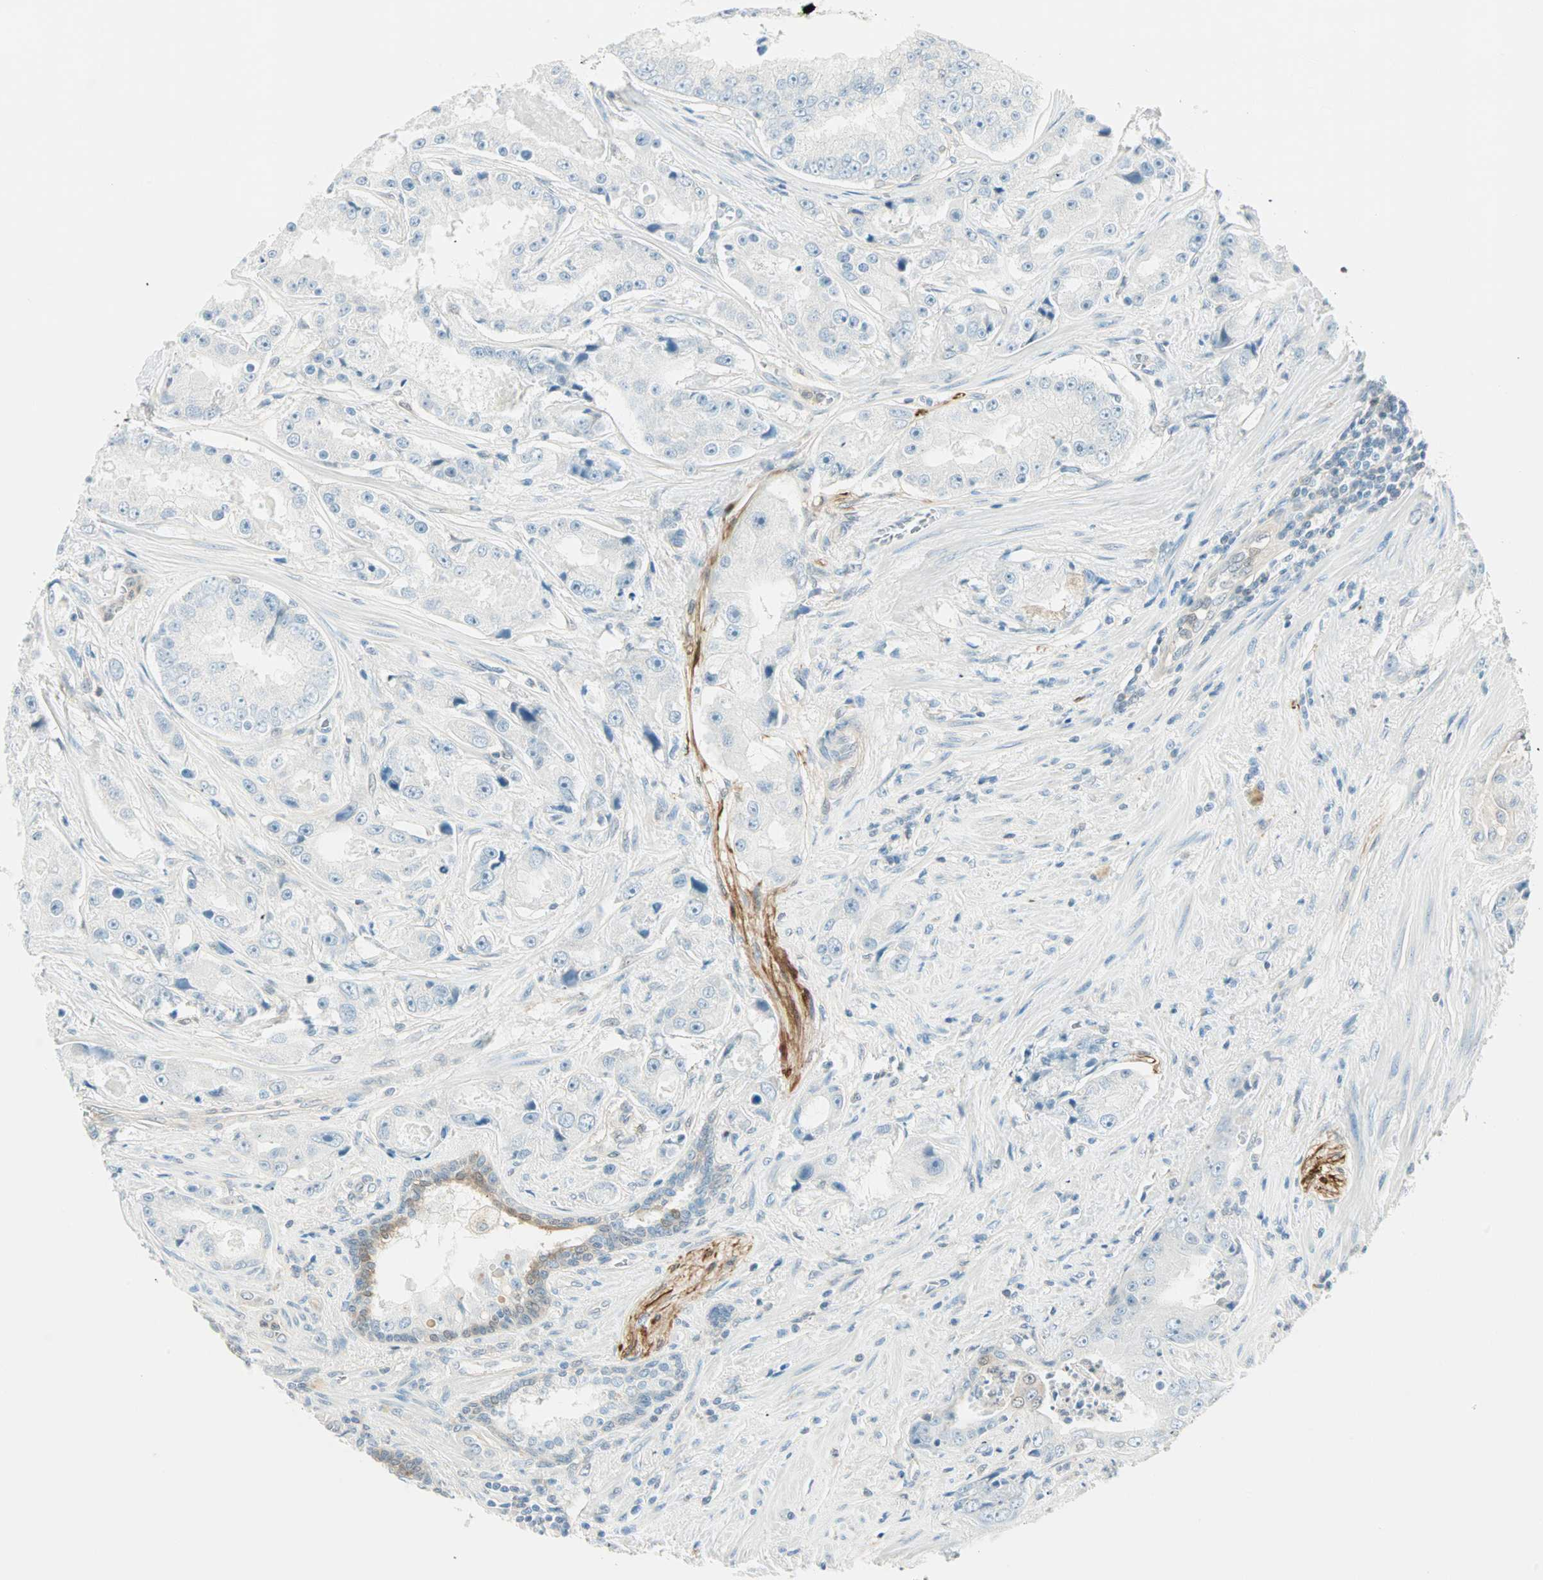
{"staining": {"intensity": "negative", "quantity": "none", "location": "none"}, "tissue": "prostate cancer", "cell_type": "Tumor cells", "image_type": "cancer", "snomed": [{"axis": "morphology", "description": "Adenocarcinoma, High grade"}, {"axis": "topography", "description": "Prostate"}], "caption": "Prostate cancer (high-grade adenocarcinoma) stained for a protein using immunohistochemistry (IHC) demonstrates no positivity tumor cells.", "gene": "S100A1", "patient": {"sex": "male", "age": 73}}